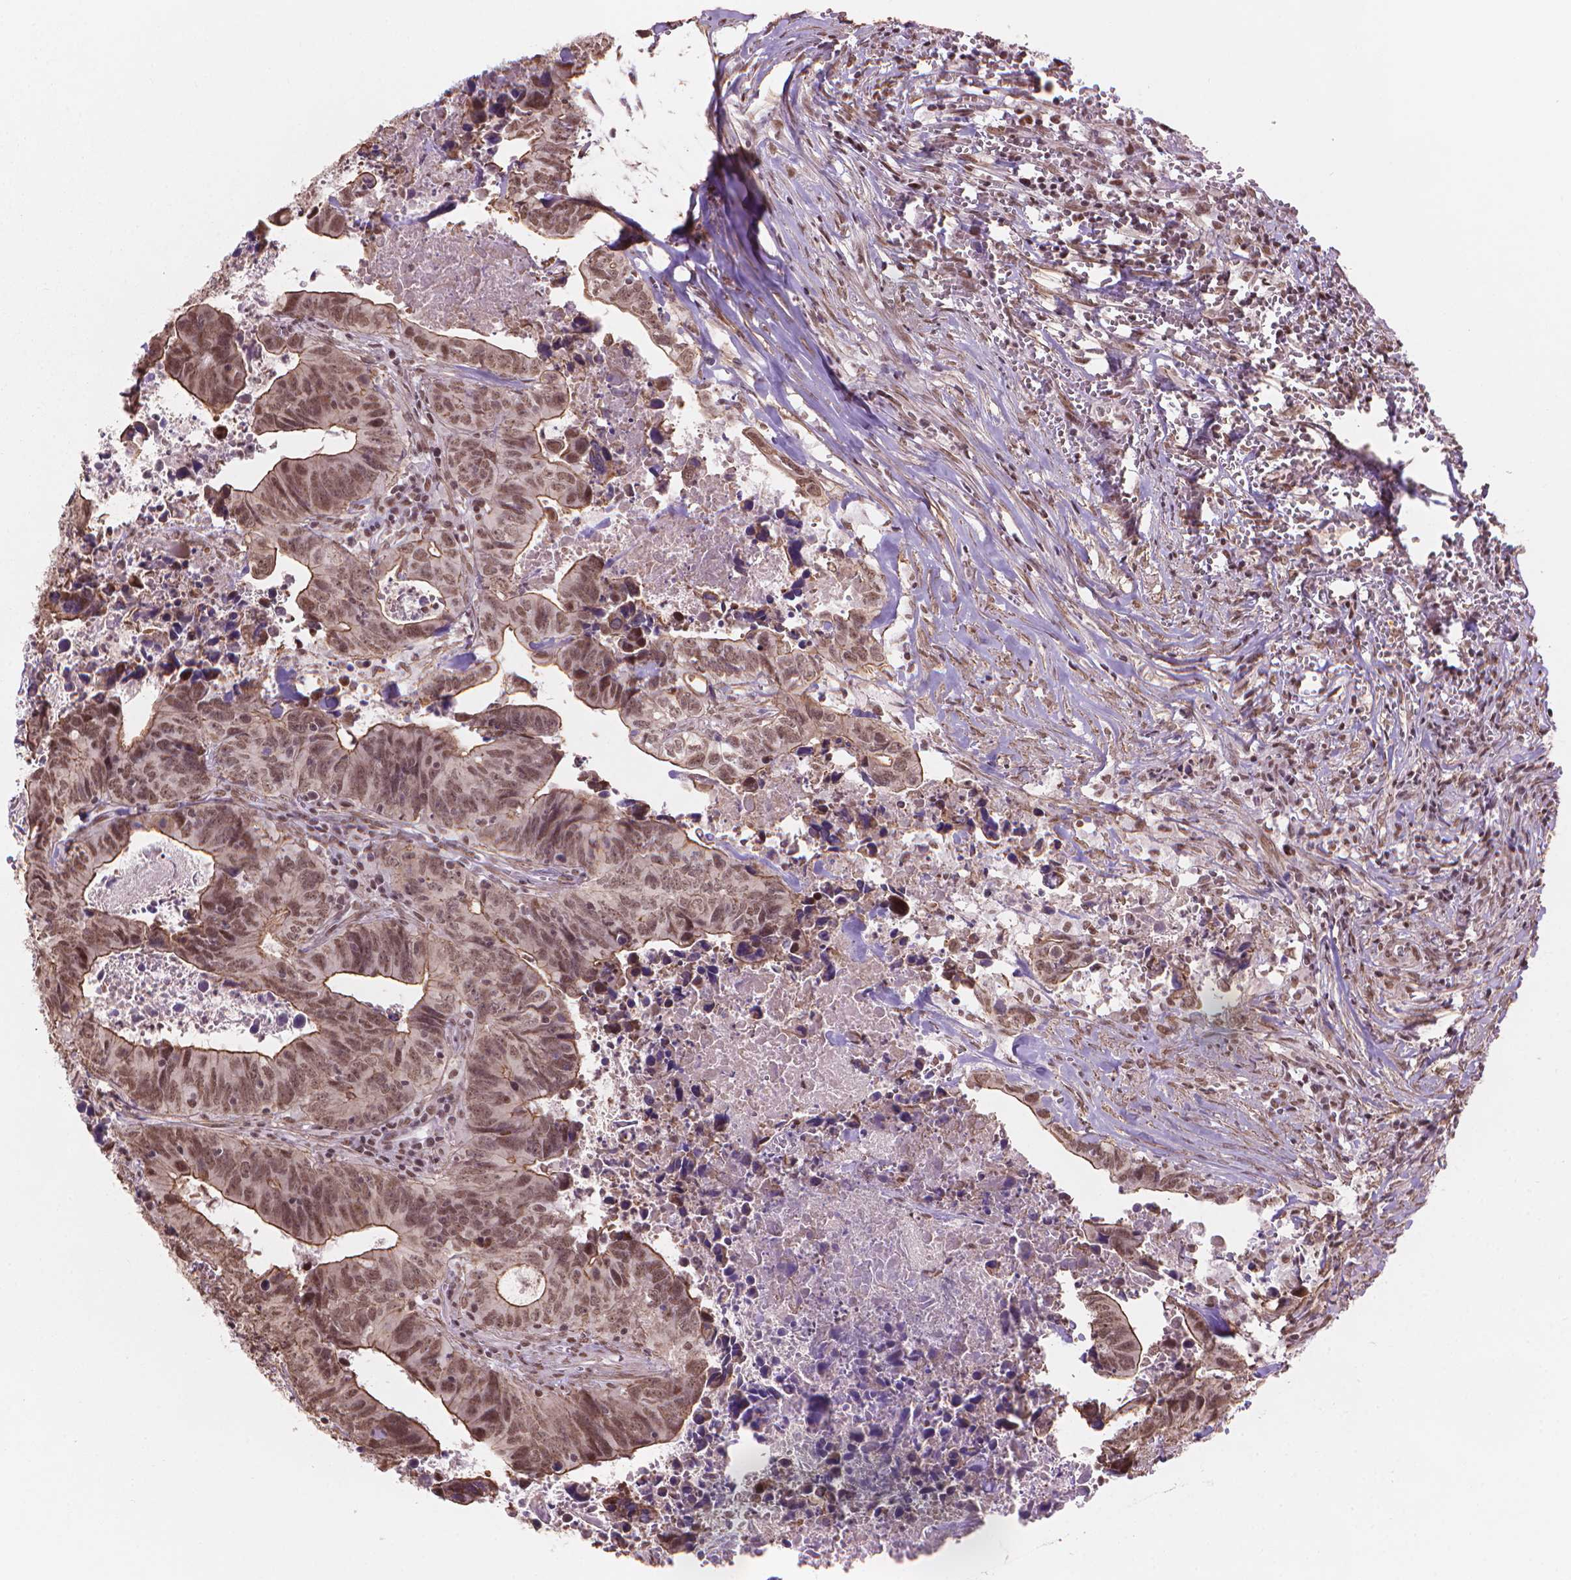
{"staining": {"intensity": "moderate", "quantity": ">75%", "location": "cytoplasmic/membranous,nuclear"}, "tissue": "colorectal cancer", "cell_type": "Tumor cells", "image_type": "cancer", "snomed": [{"axis": "morphology", "description": "Adenocarcinoma, NOS"}, {"axis": "topography", "description": "Colon"}], "caption": "Protein expression by IHC displays moderate cytoplasmic/membranous and nuclear positivity in approximately >75% of tumor cells in colorectal adenocarcinoma.", "gene": "HOXD4", "patient": {"sex": "female", "age": 82}}